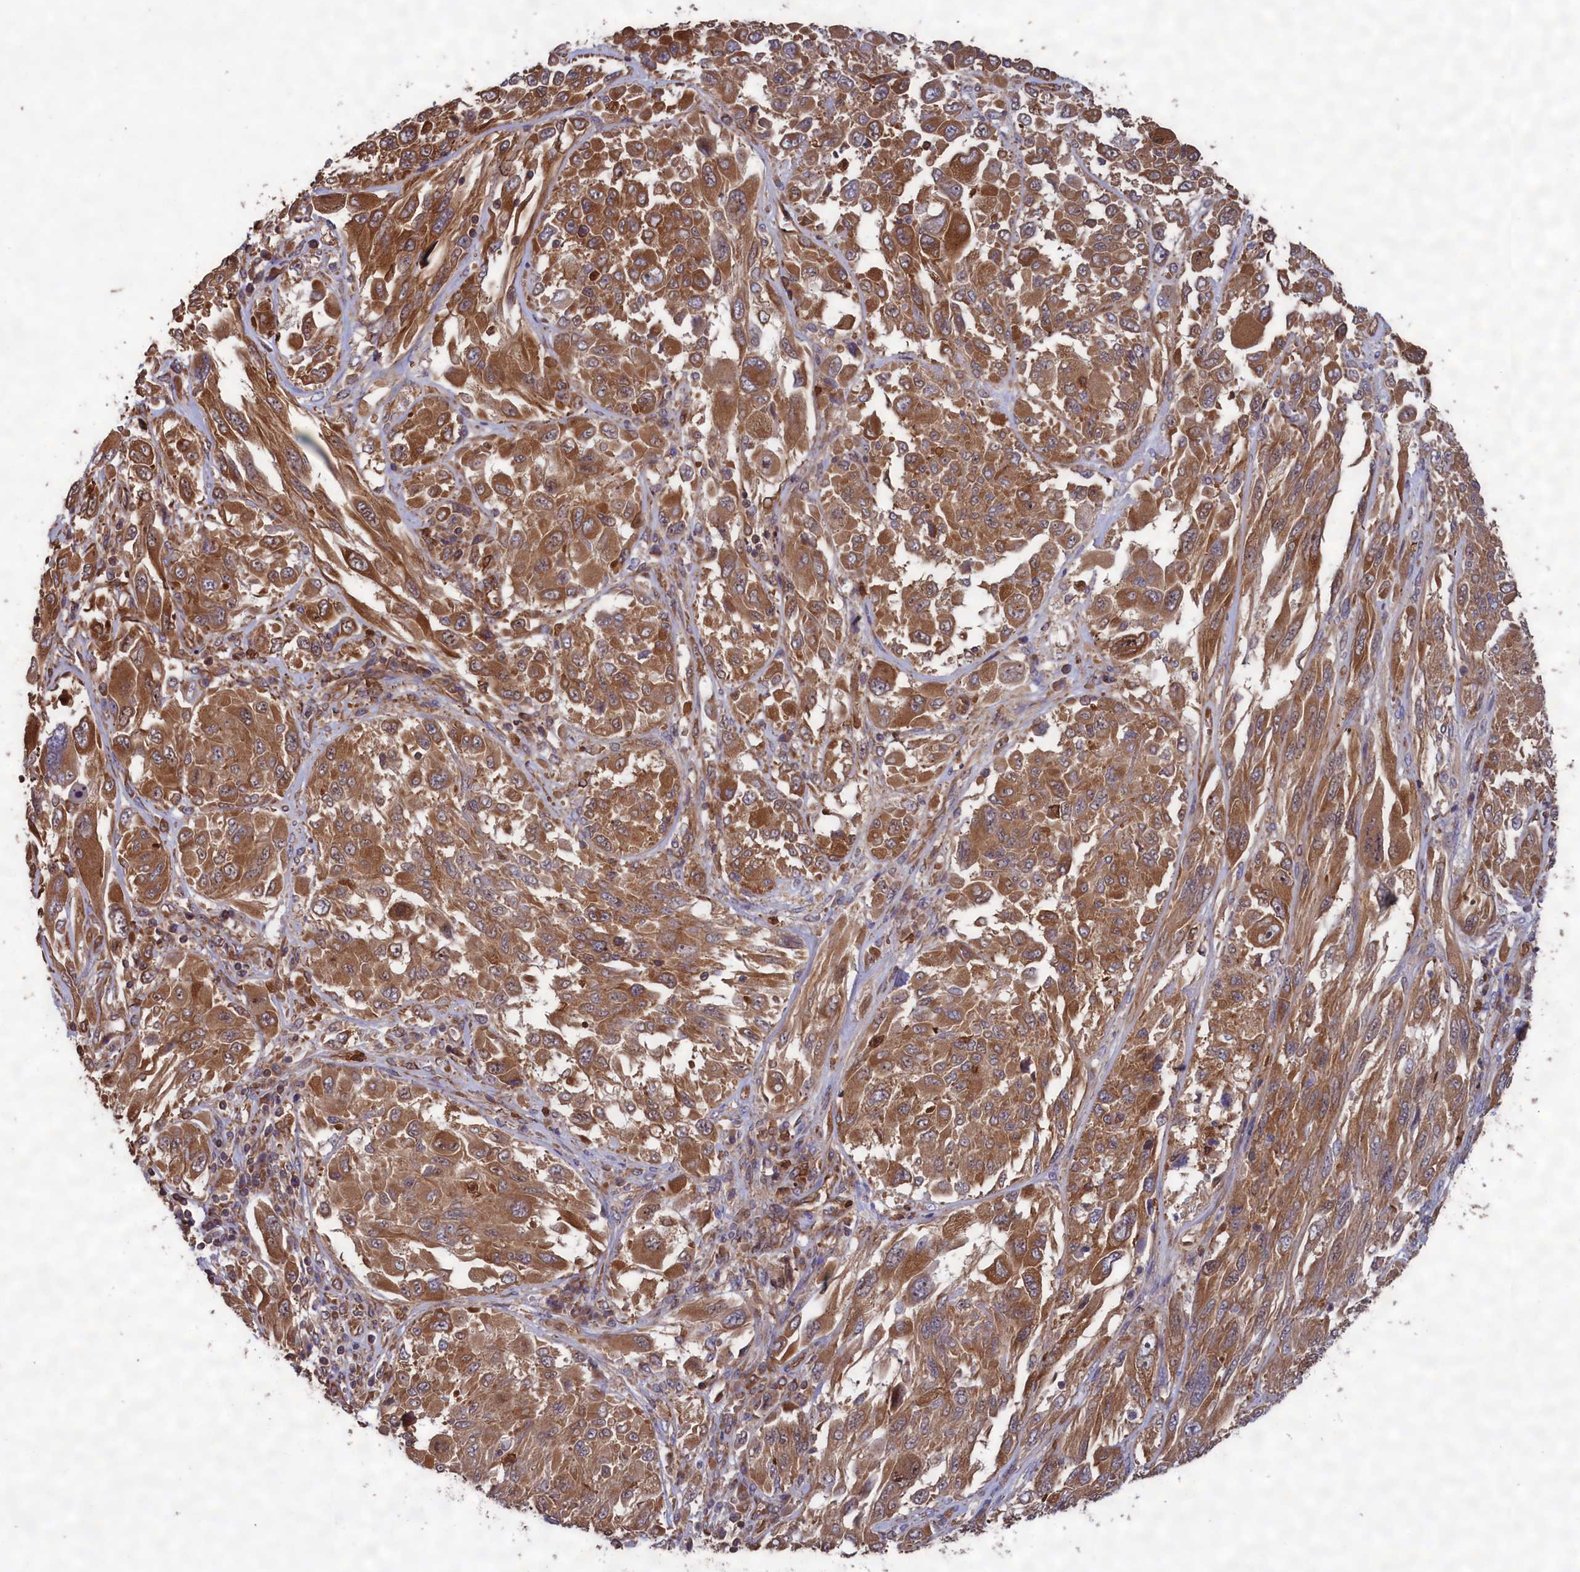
{"staining": {"intensity": "moderate", "quantity": ">75%", "location": "cytoplasmic/membranous"}, "tissue": "melanoma", "cell_type": "Tumor cells", "image_type": "cancer", "snomed": [{"axis": "morphology", "description": "Malignant melanoma, NOS"}, {"axis": "topography", "description": "Skin"}], "caption": "A brown stain highlights moderate cytoplasmic/membranous positivity of a protein in human malignant melanoma tumor cells.", "gene": "CCDC124", "patient": {"sex": "female", "age": 91}}